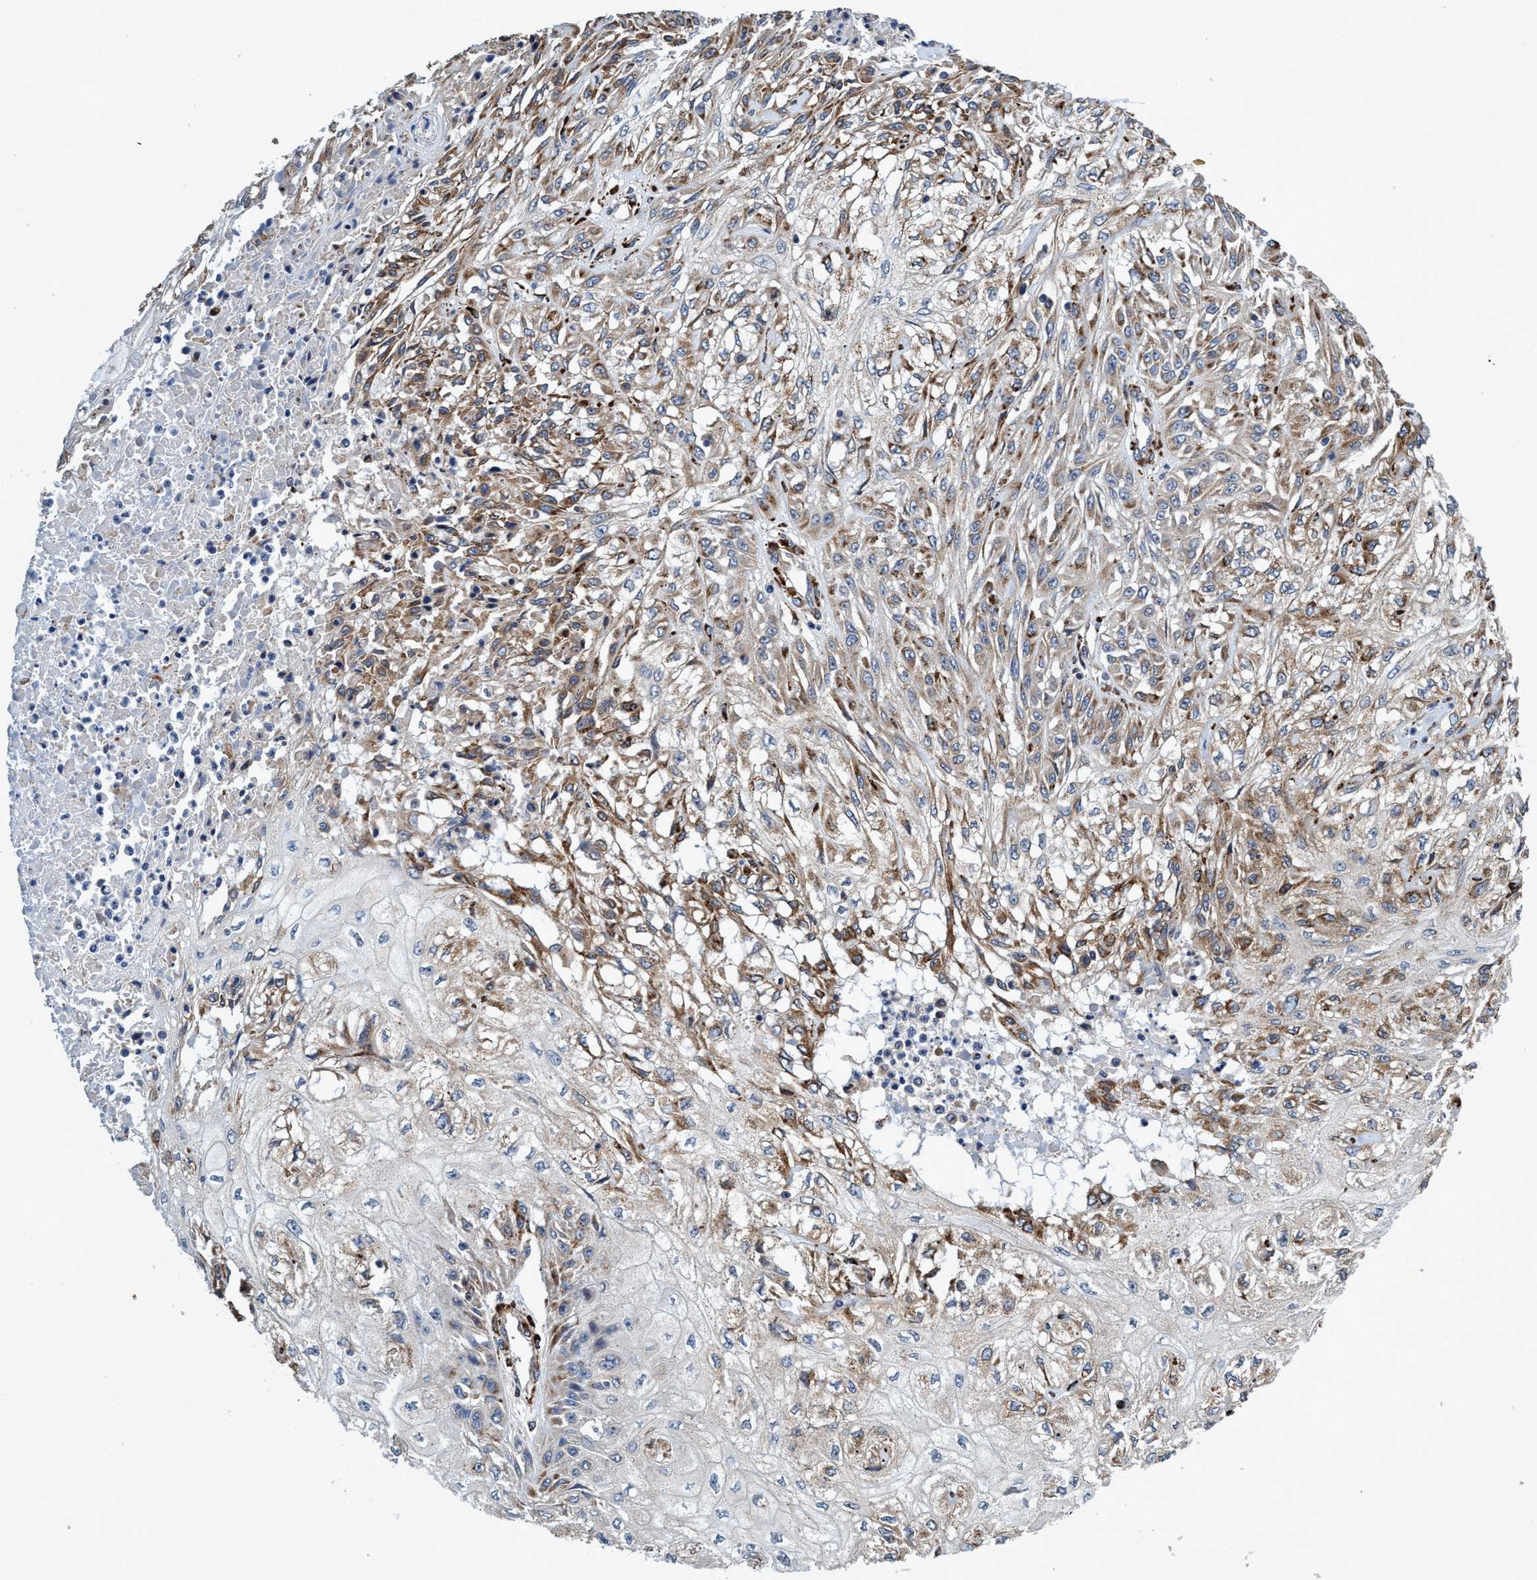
{"staining": {"intensity": "moderate", "quantity": ">75%", "location": "cytoplasmic/membranous"}, "tissue": "skin cancer", "cell_type": "Tumor cells", "image_type": "cancer", "snomed": [{"axis": "morphology", "description": "Squamous cell carcinoma, NOS"}, {"axis": "morphology", "description": "Squamous cell carcinoma, metastatic, NOS"}, {"axis": "topography", "description": "Skin"}, {"axis": "topography", "description": "Lymph node"}], "caption": "A medium amount of moderate cytoplasmic/membranous expression is appreciated in about >75% of tumor cells in skin cancer tissue.", "gene": "CALCOCO2", "patient": {"sex": "male", "age": 75}}